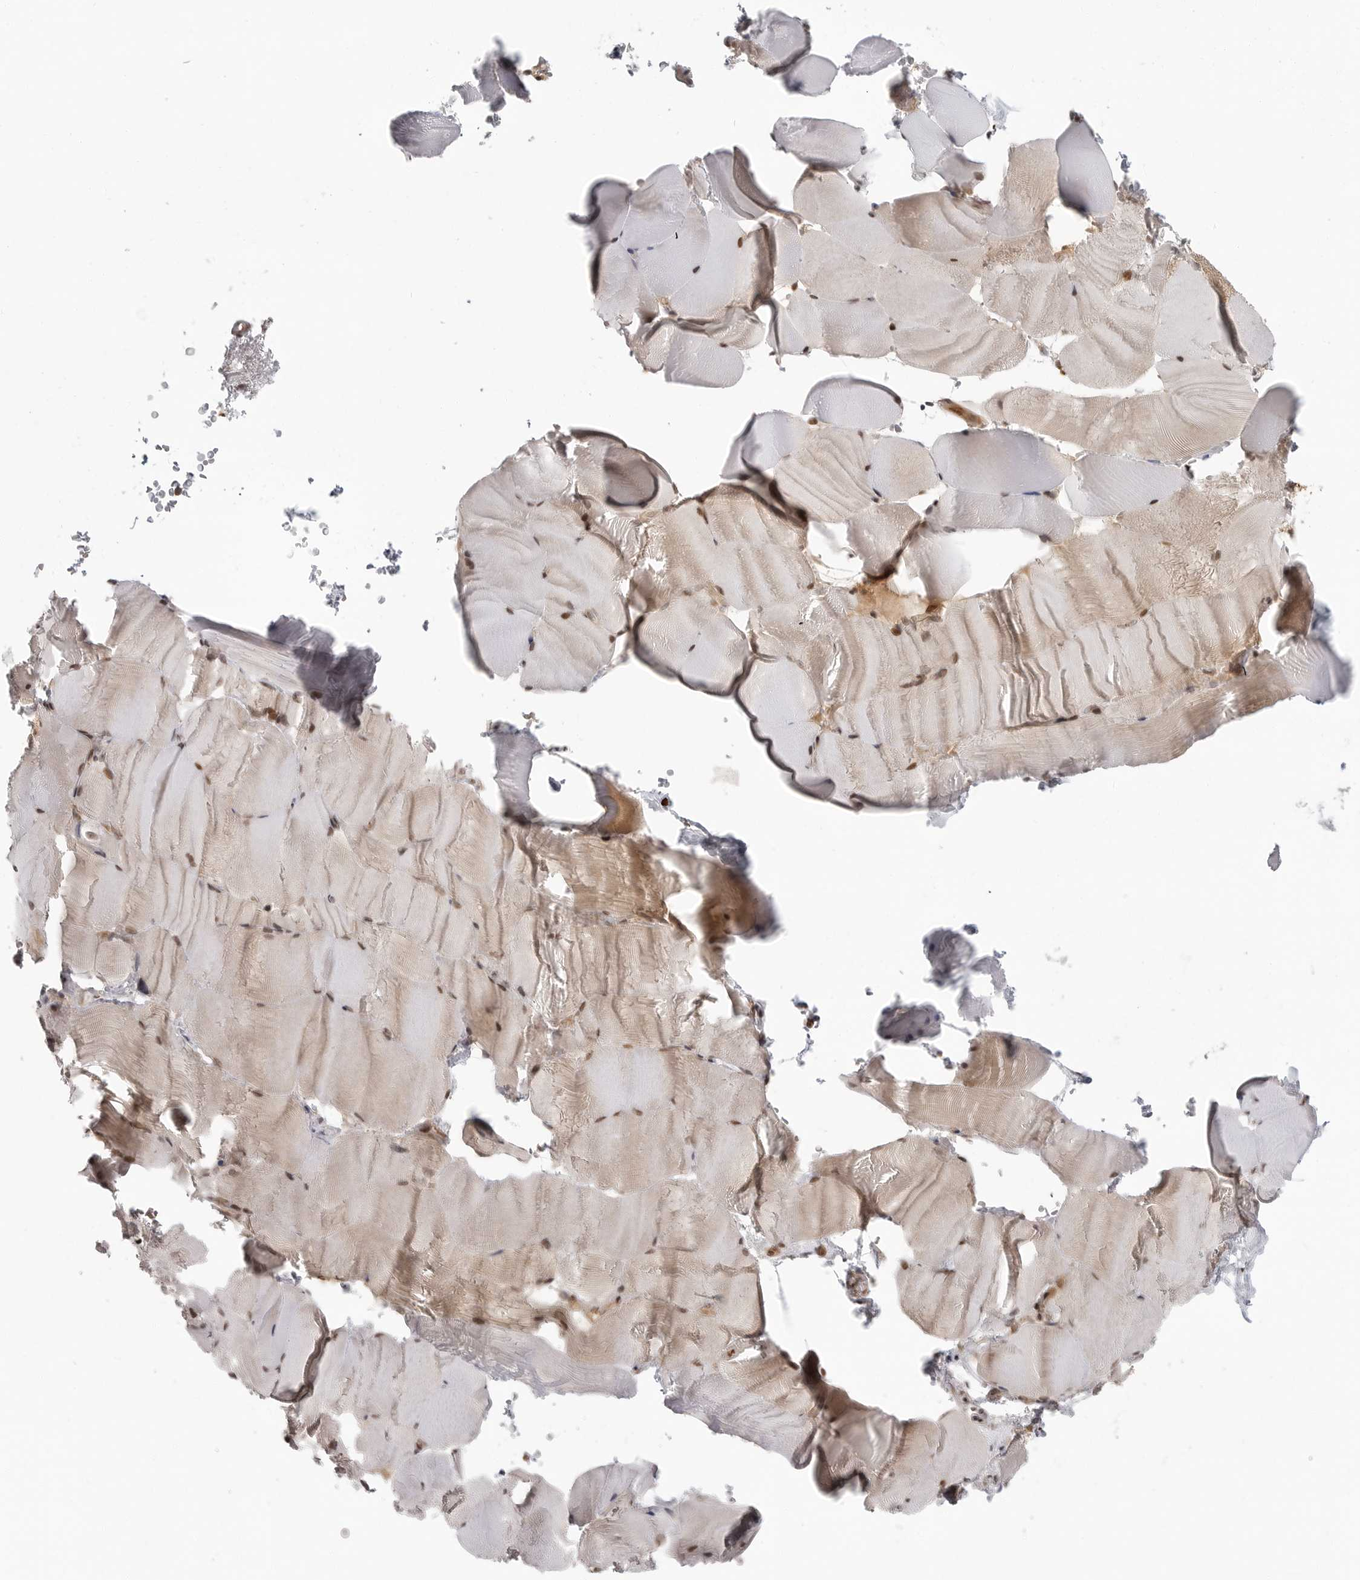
{"staining": {"intensity": "moderate", "quantity": "<25%", "location": "cytoplasmic/membranous,nuclear"}, "tissue": "skeletal muscle", "cell_type": "Myocytes", "image_type": "normal", "snomed": [{"axis": "morphology", "description": "Normal tissue, NOS"}, {"axis": "topography", "description": "Skeletal muscle"}, {"axis": "topography", "description": "Parathyroid gland"}], "caption": "This micrograph exhibits immunohistochemistry (IHC) staining of benign human skeletal muscle, with low moderate cytoplasmic/membranous,nuclear expression in about <25% of myocytes.", "gene": "SZRD1", "patient": {"sex": "female", "age": 37}}